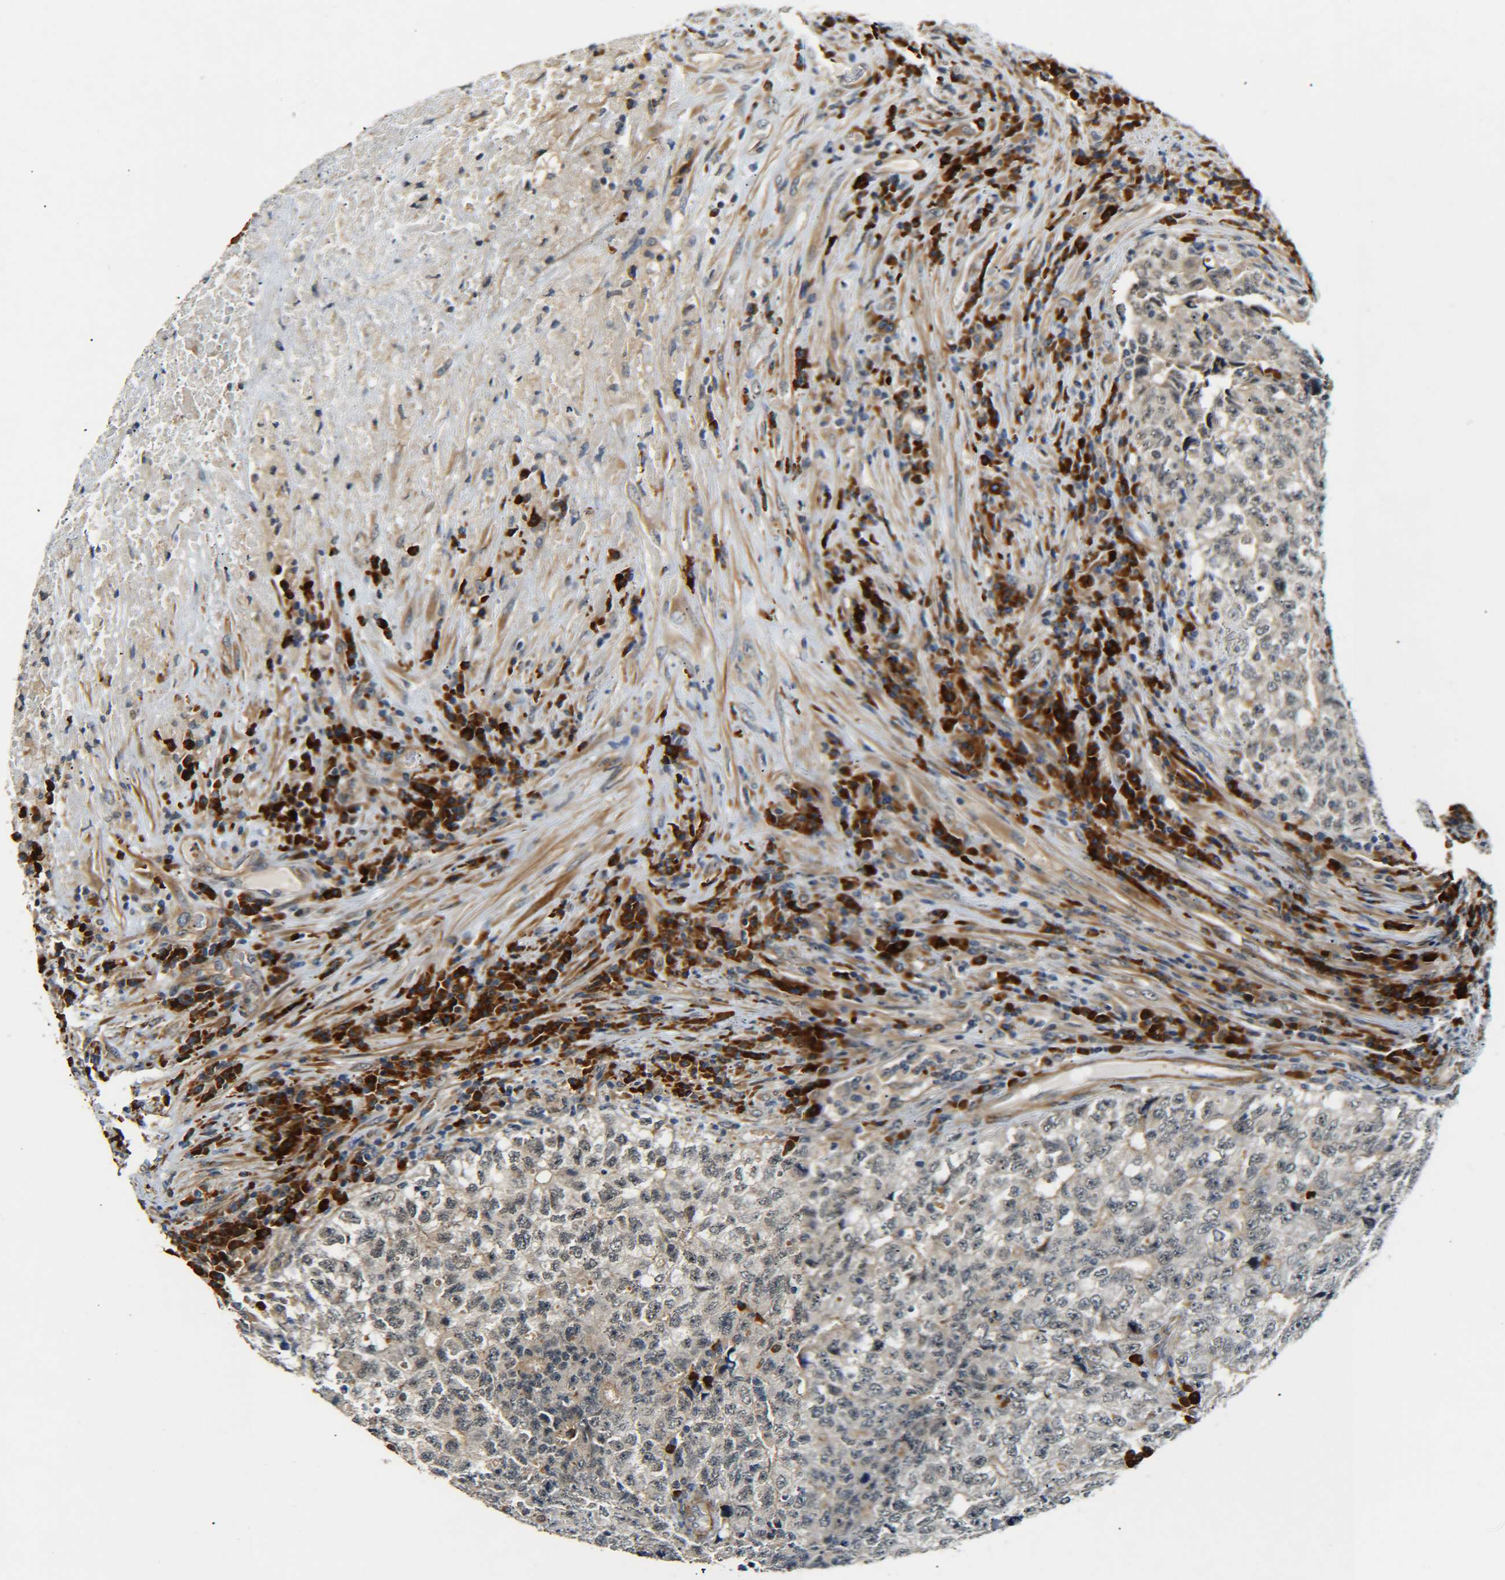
{"staining": {"intensity": "weak", "quantity": "<25%", "location": "nuclear"}, "tissue": "testis cancer", "cell_type": "Tumor cells", "image_type": "cancer", "snomed": [{"axis": "morphology", "description": "Necrosis, NOS"}, {"axis": "morphology", "description": "Carcinoma, Embryonal, NOS"}, {"axis": "topography", "description": "Testis"}], "caption": "IHC photomicrograph of human testis cancer stained for a protein (brown), which displays no expression in tumor cells.", "gene": "MEIS1", "patient": {"sex": "male", "age": 19}}